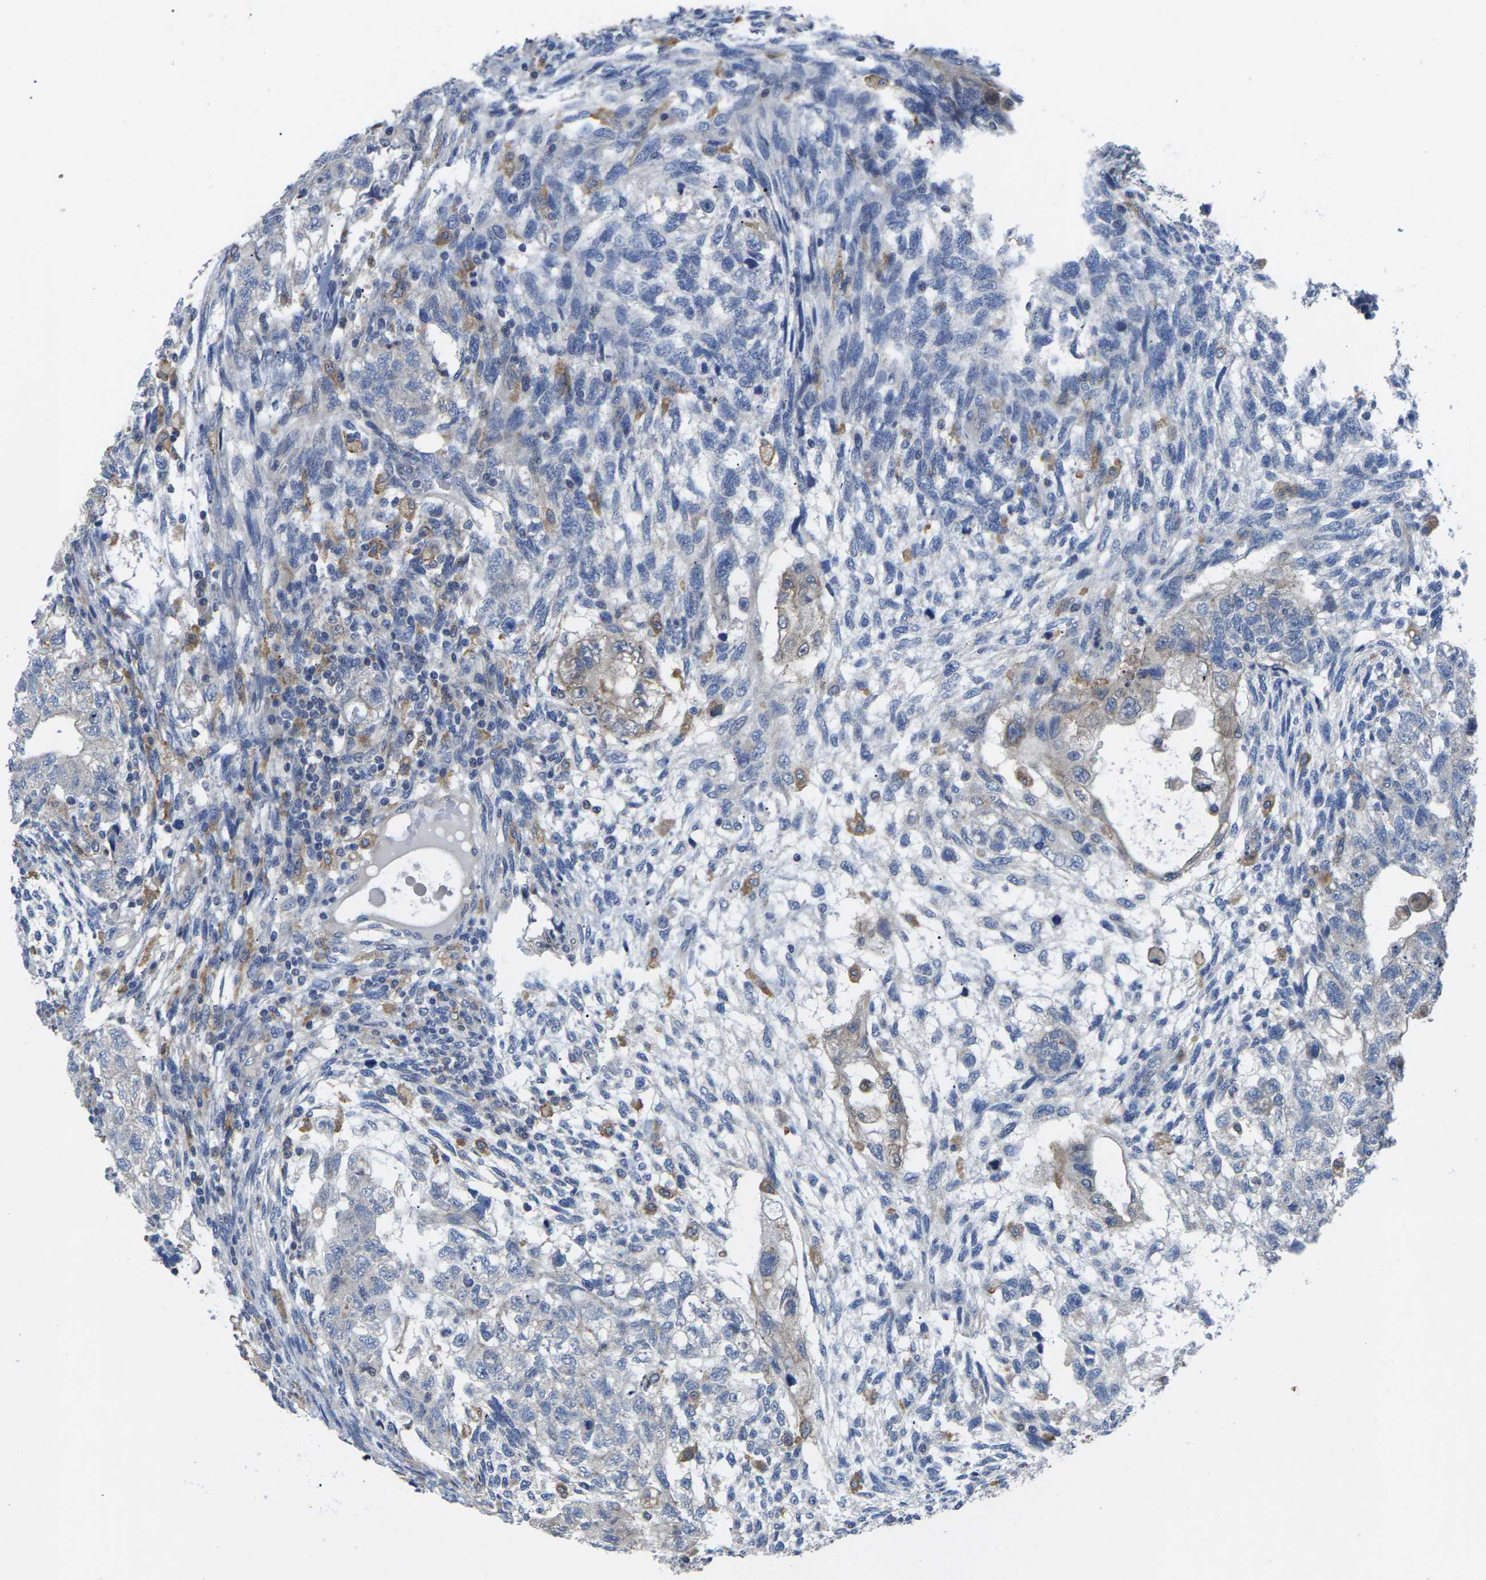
{"staining": {"intensity": "negative", "quantity": "none", "location": "none"}, "tissue": "testis cancer", "cell_type": "Tumor cells", "image_type": "cancer", "snomed": [{"axis": "morphology", "description": "Normal tissue, NOS"}, {"axis": "morphology", "description": "Carcinoma, Embryonal, NOS"}, {"axis": "topography", "description": "Testis"}], "caption": "Photomicrograph shows no significant protein staining in tumor cells of testis cancer. The staining is performed using DAB brown chromogen with nuclei counter-stained in using hematoxylin.", "gene": "SCNN1A", "patient": {"sex": "male", "age": 36}}